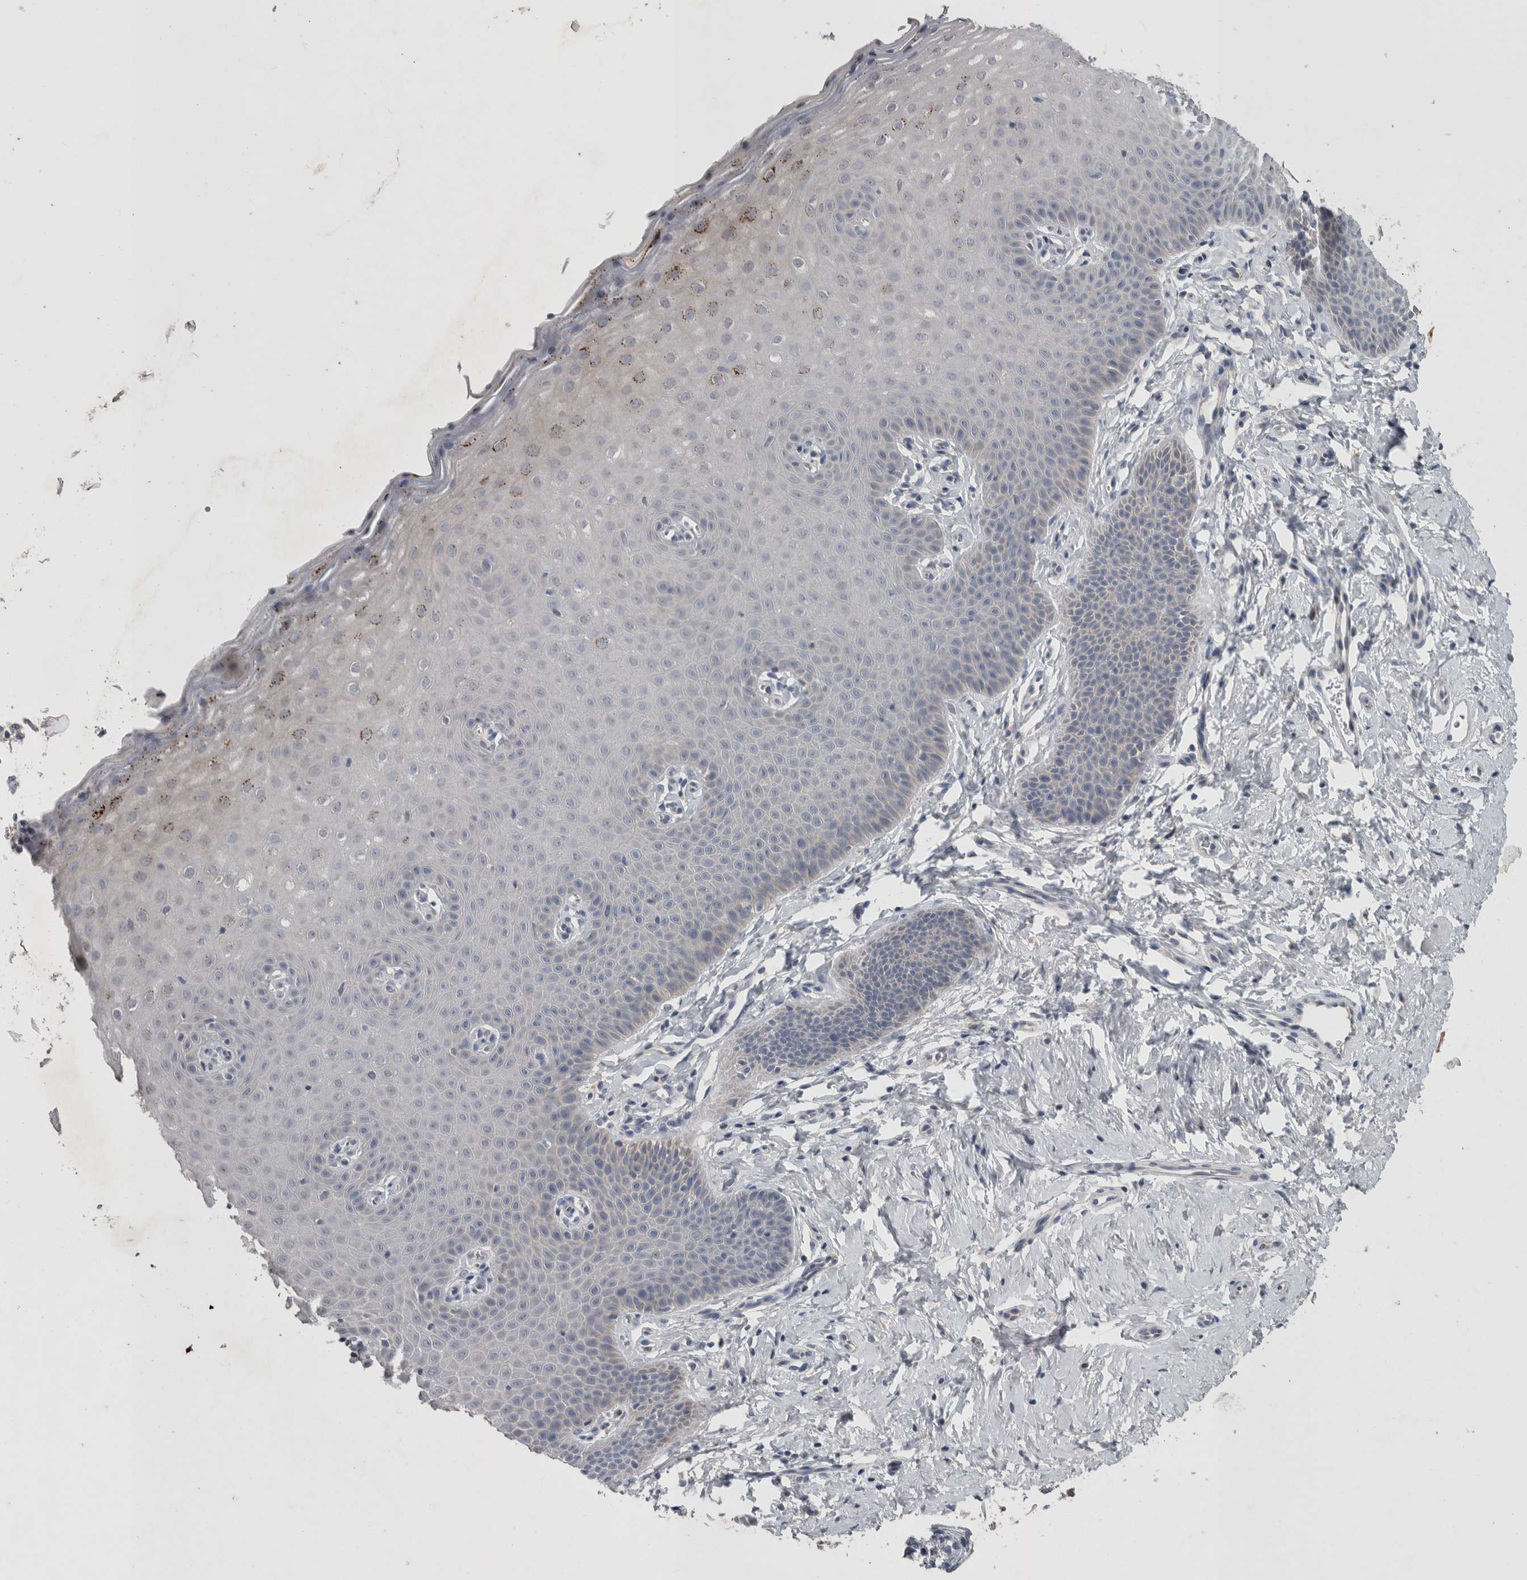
{"staining": {"intensity": "negative", "quantity": "none", "location": "none"}, "tissue": "cervix", "cell_type": "Glandular cells", "image_type": "normal", "snomed": [{"axis": "morphology", "description": "Normal tissue, NOS"}, {"axis": "topography", "description": "Cervix"}], "caption": "The immunohistochemistry (IHC) image has no significant positivity in glandular cells of cervix. Brightfield microscopy of immunohistochemistry stained with DAB (brown) and hematoxylin (blue), captured at high magnification.", "gene": "SLC22A11", "patient": {"sex": "female", "age": 36}}